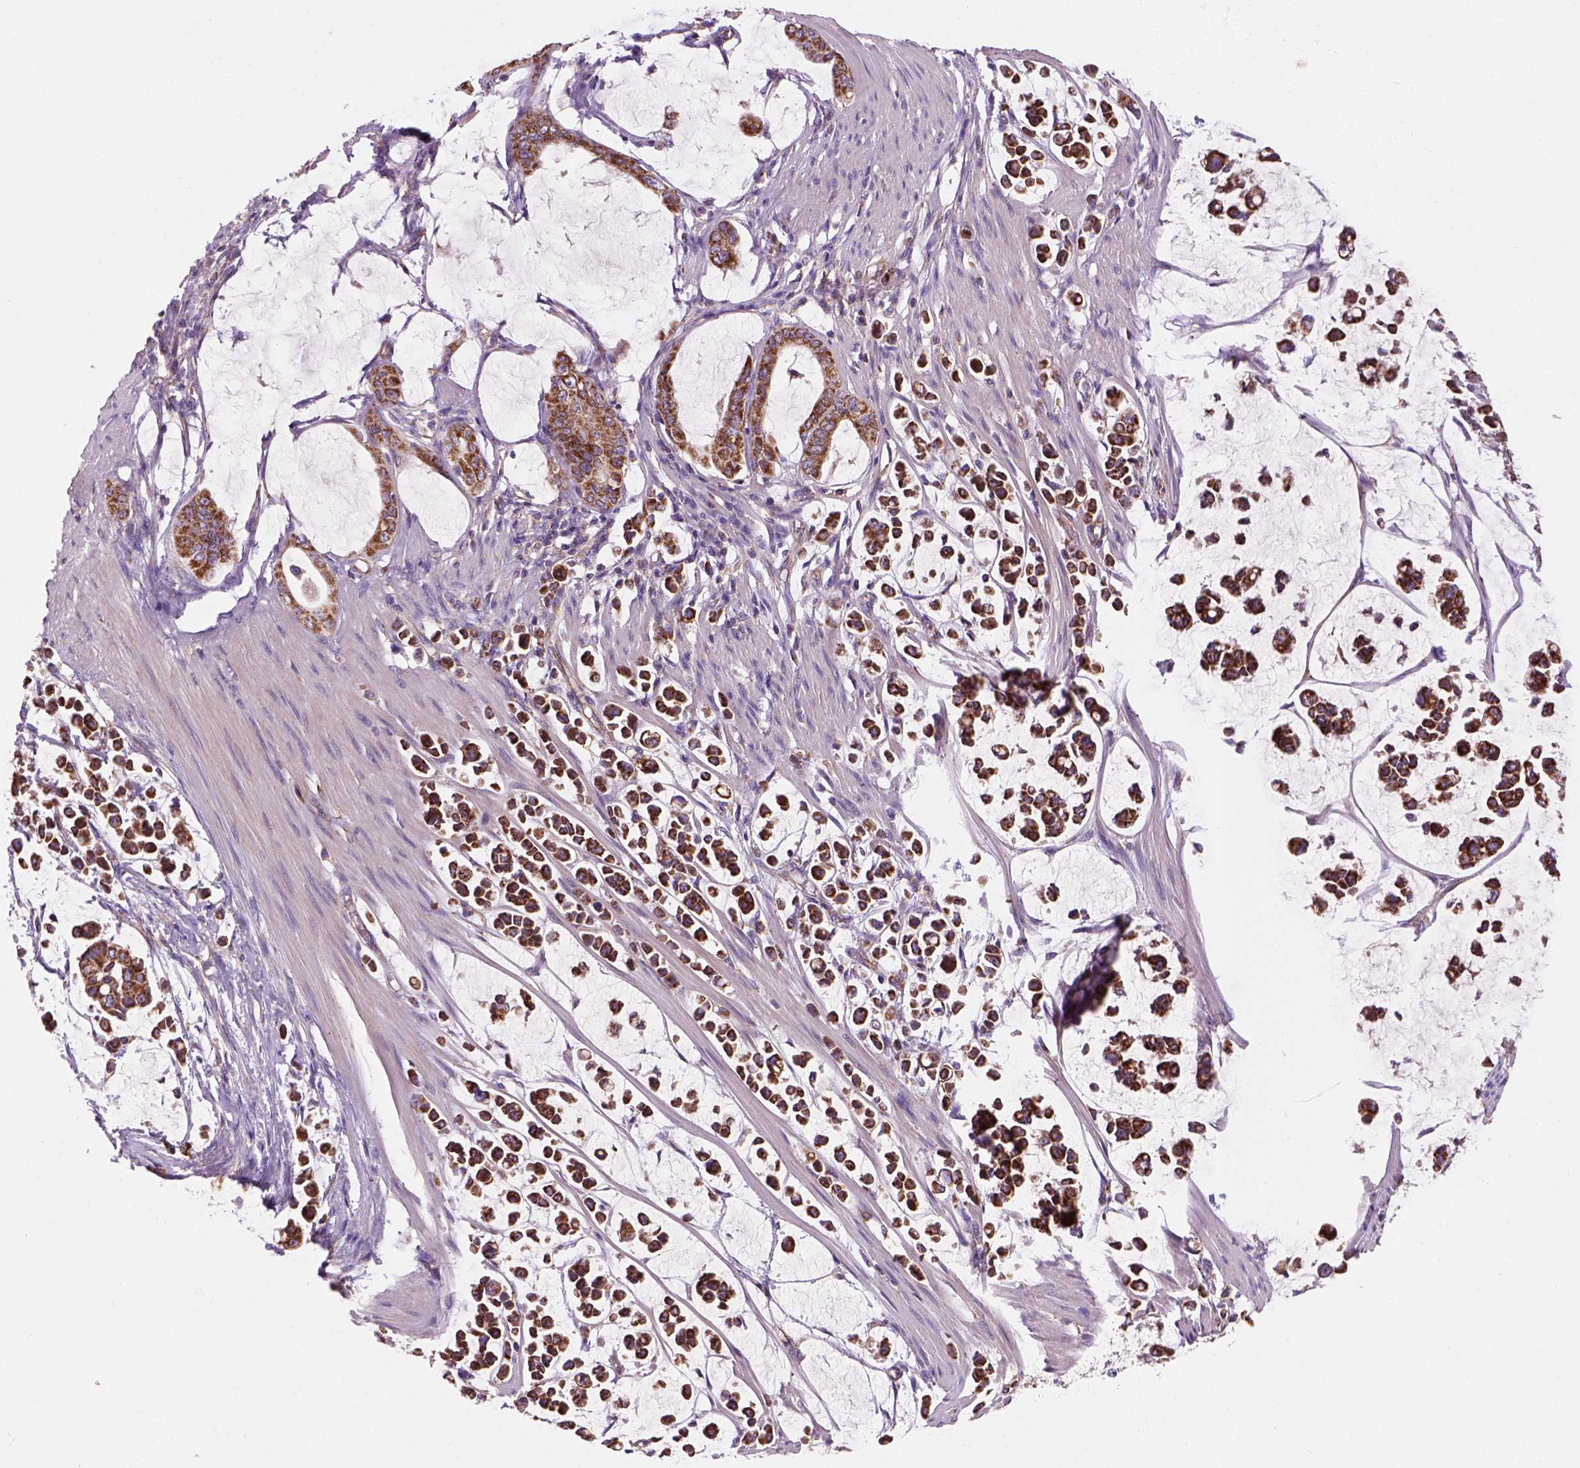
{"staining": {"intensity": "strong", "quantity": "25%-75%", "location": "cytoplasmic/membranous"}, "tissue": "stomach cancer", "cell_type": "Tumor cells", "image_type": "cancer", "snomed": [{"axis": "morphology", "description": "Adenocarcinoma, NOS"}, {"axis": "topography", "description": "Stomach"}], "caption": "Protein staining by immunohistochemistry (IHC) exhibits strong cytoplasmic/membranous staining in about 25%-75% of tumor cells in stomach cancer (adenocarcinoma).", "gene": "WARS2", "patient": {"sex": "male", "age": 82}}